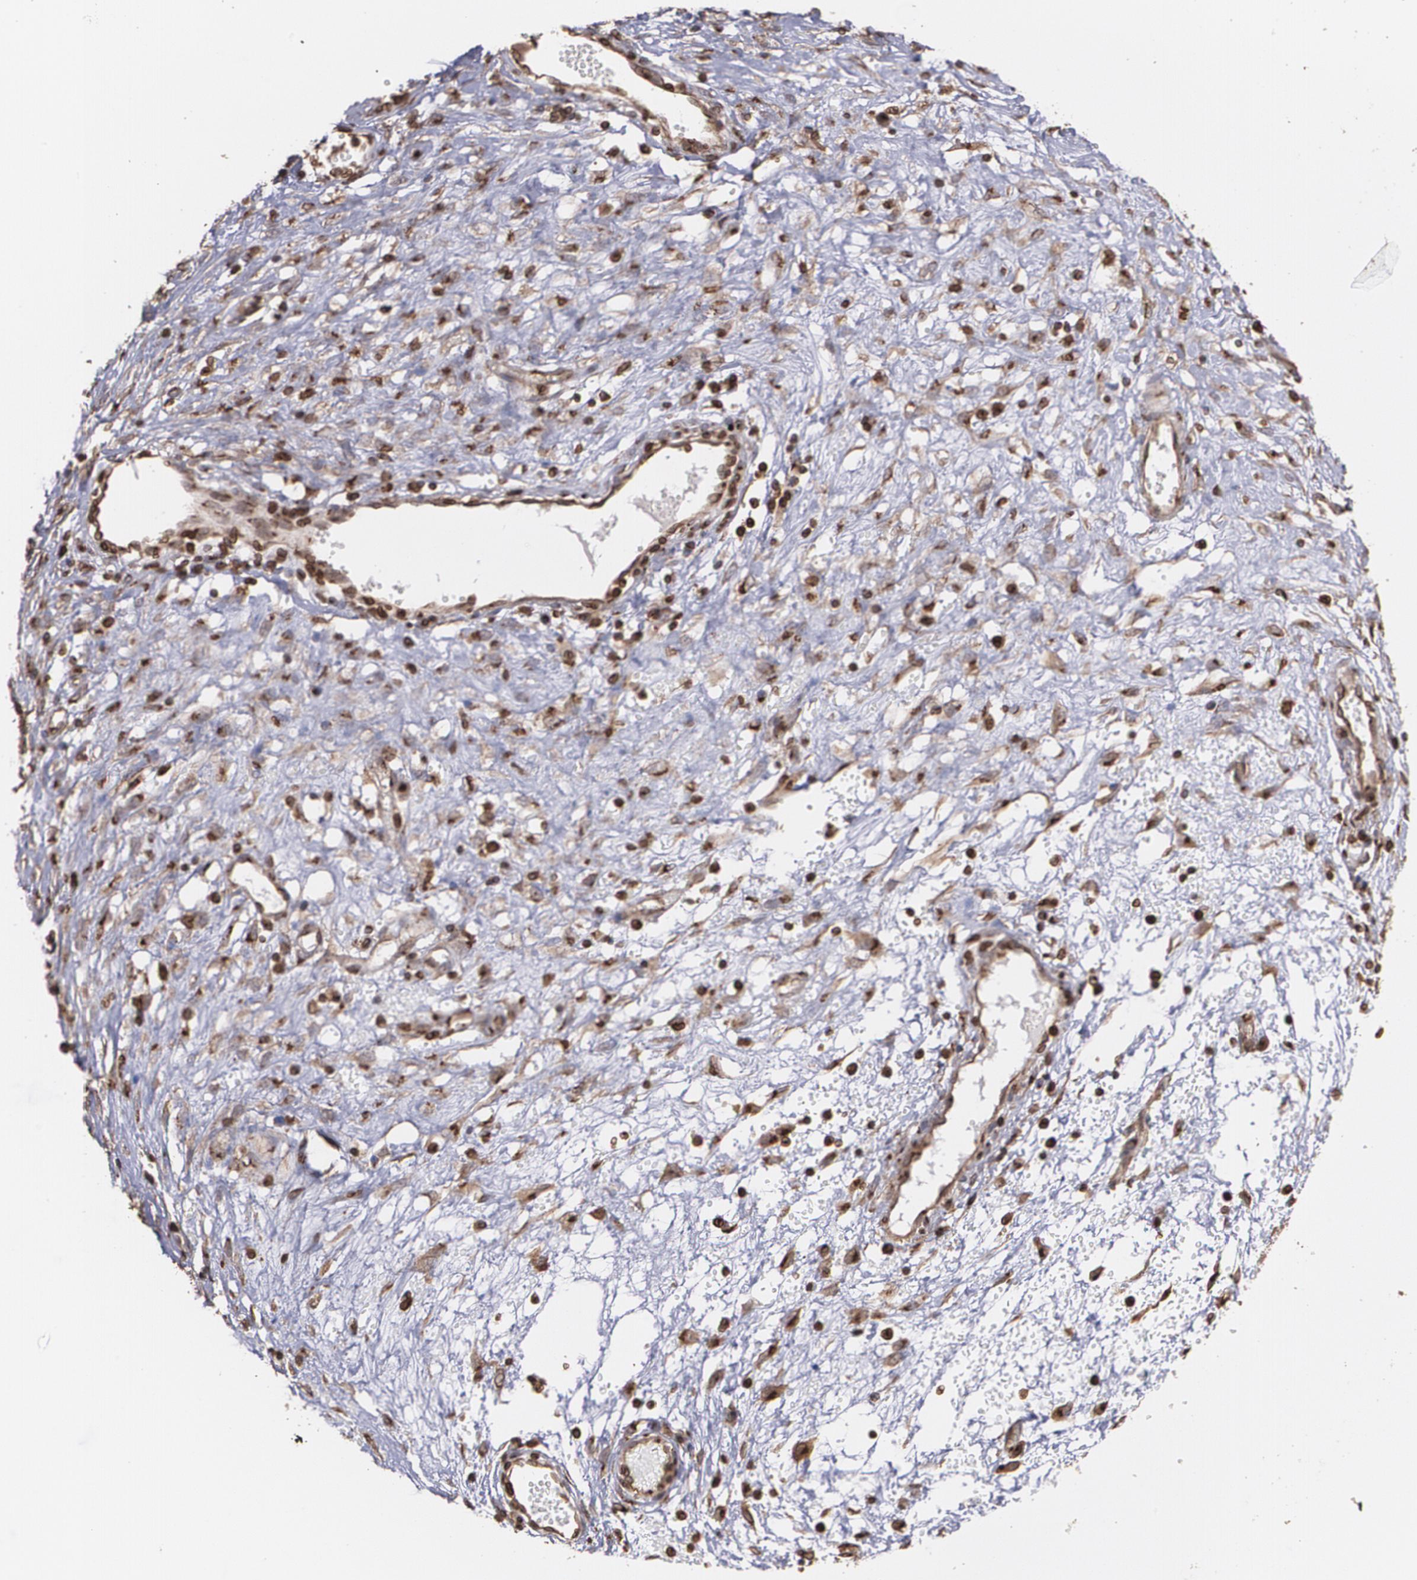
{"staining": {"intensity": "moderate", "quantity": ">75%", "location": "cytoplasmic/membranous,nuclear"}, "tissue": "ovarian cancer", "cell_type": "Tumor cells", "image_type": "cancer", "snomed": [{"axis": "morphology", "description": "Carcinoma, endometroid"}, {"axis": "topography", "description": "Ovary"}], "caption": "Immunohistochemistry (IHC) of human ovarian cancer demonstrates medium levels of moderate cytoplasmic/membranous and nuclear positivity in approximately >75% of tumor cells.", "gene": "TRIP11", "patient": {"sex": "female", "age": 42}}